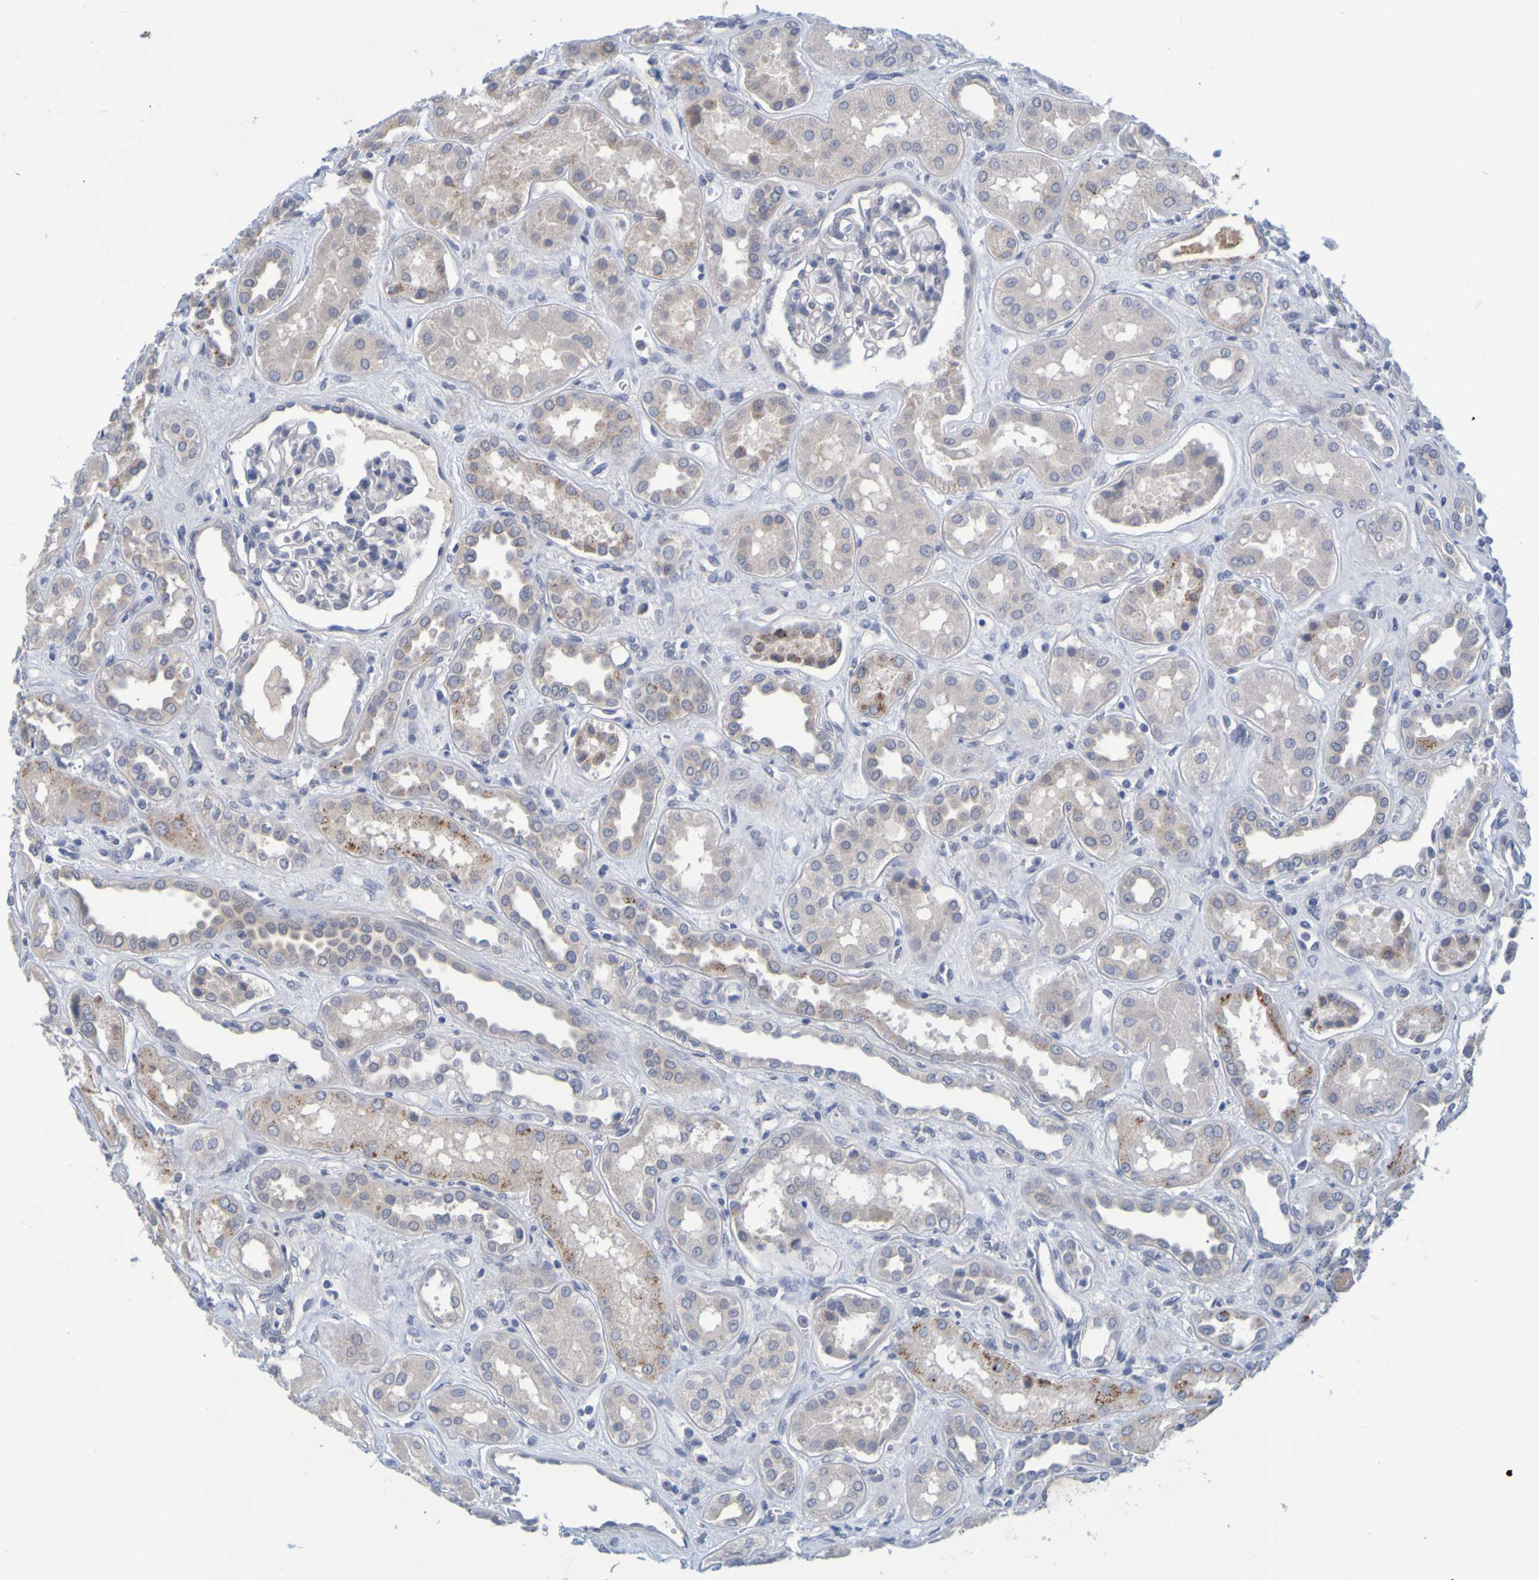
{"staining": {"intensity": "negative", "quantity": "none", "location": "none"}, "tissue": "kidney", "cell_type": "Cells in glomeruli", "image_type": "normal", "snomed": [{"axis": "morphology", "description": "Normal tissue, NOS"}, {"axis": "topography", "description": "Kidney"}], "caption": "IHC photomicrograph of normal kidney: human kidney stained with DAB demonstrates no significant protein positivity in cells in glomeruli.", "gene": "ENDOU", "patient": {"sex": "male", "age": 59}}